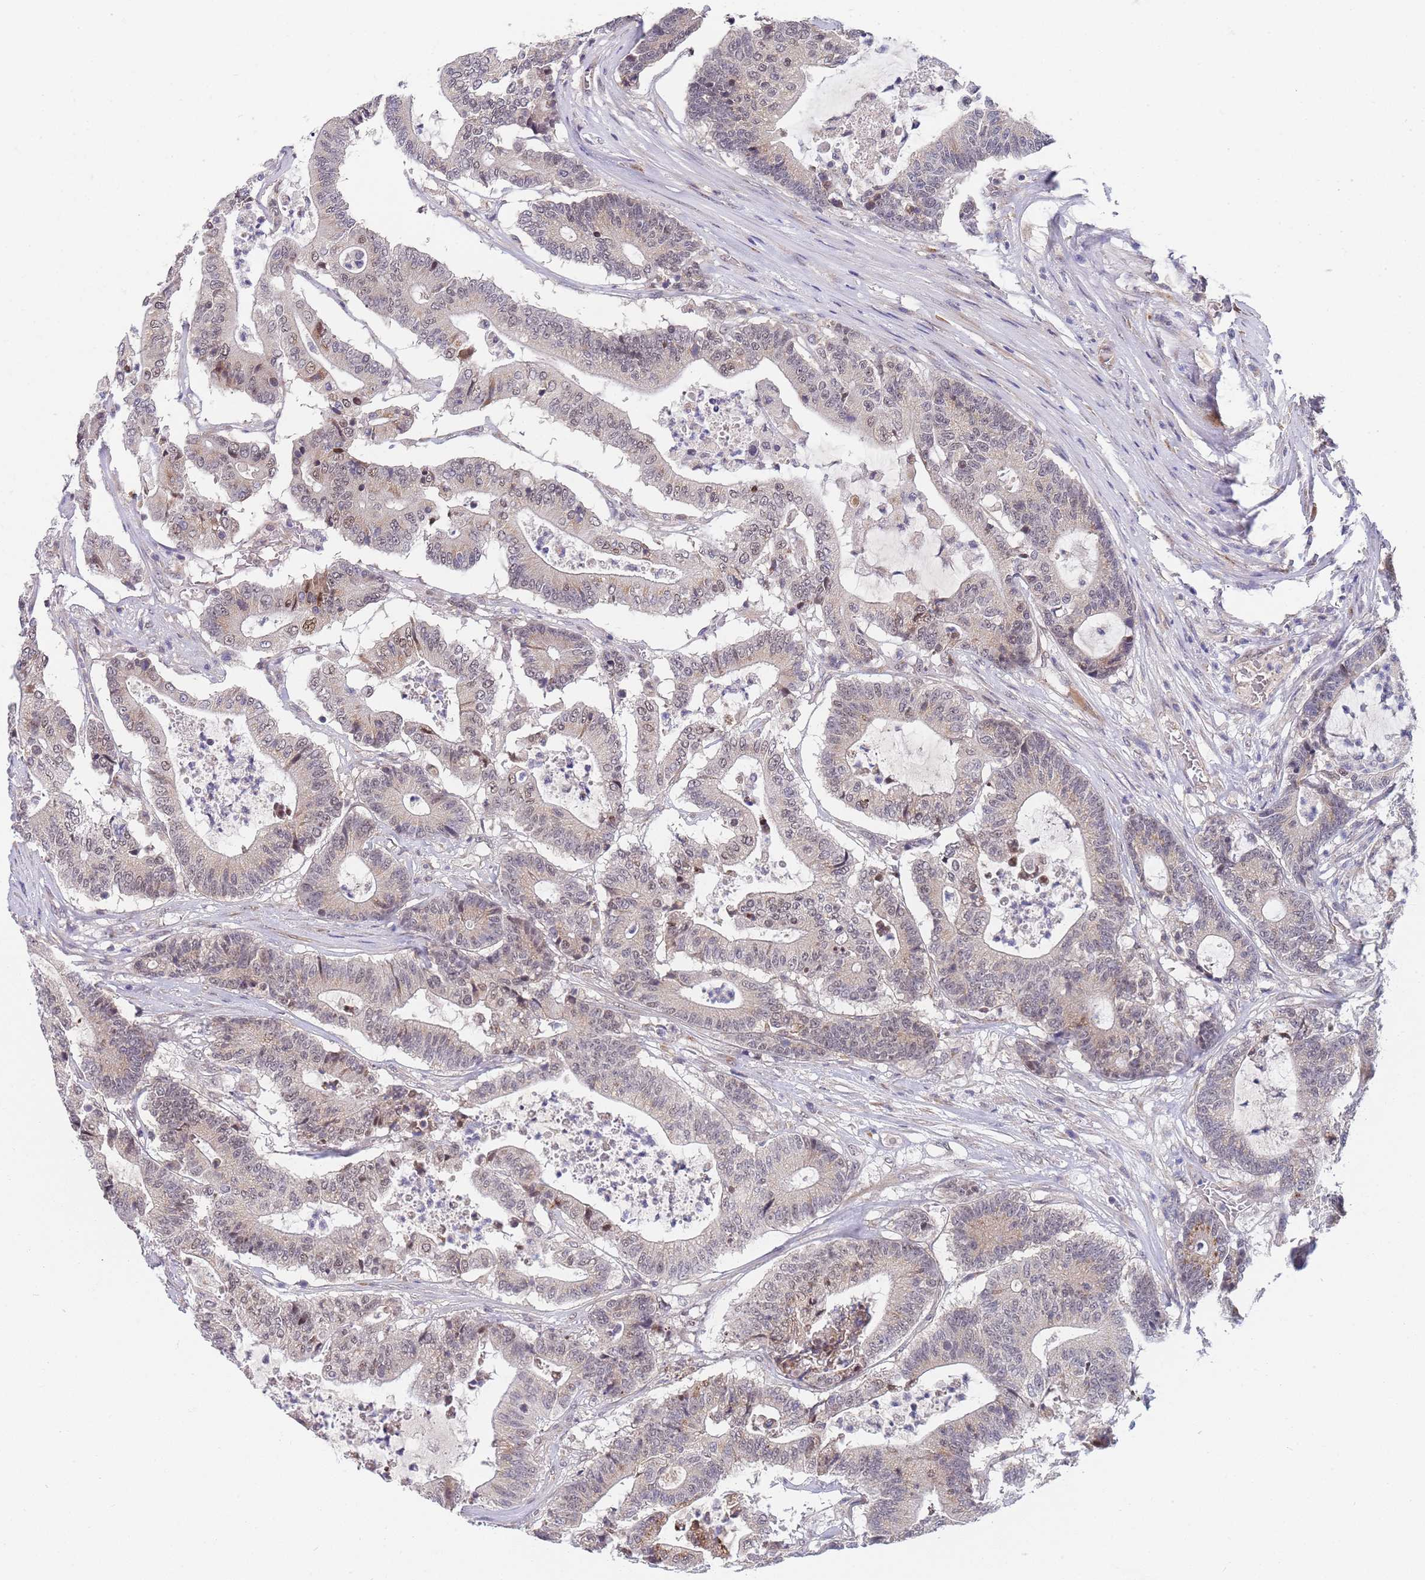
{"staining": {"intensity": "weak", "quantity": "<25%", "location": "cytoplasmic/membranous,nuclear"}, "tissue": "colorectal cancer", "cell_type": "Tumor cells", "image_type": "cancer", "snomed": [{"axis": "morphology", "description": "Adenocarcinoma, NOS"}, {"axis": "topography", "description": "Colon"}], "caption": "An immunohistochemistry image of adenocarcinoma (colorectal) is shown. There is no staining in tumor cells of adenocarcinoma (colorectal).", "gene": "B4GALT4", "patient": {"sex": "female", "age": 84}}